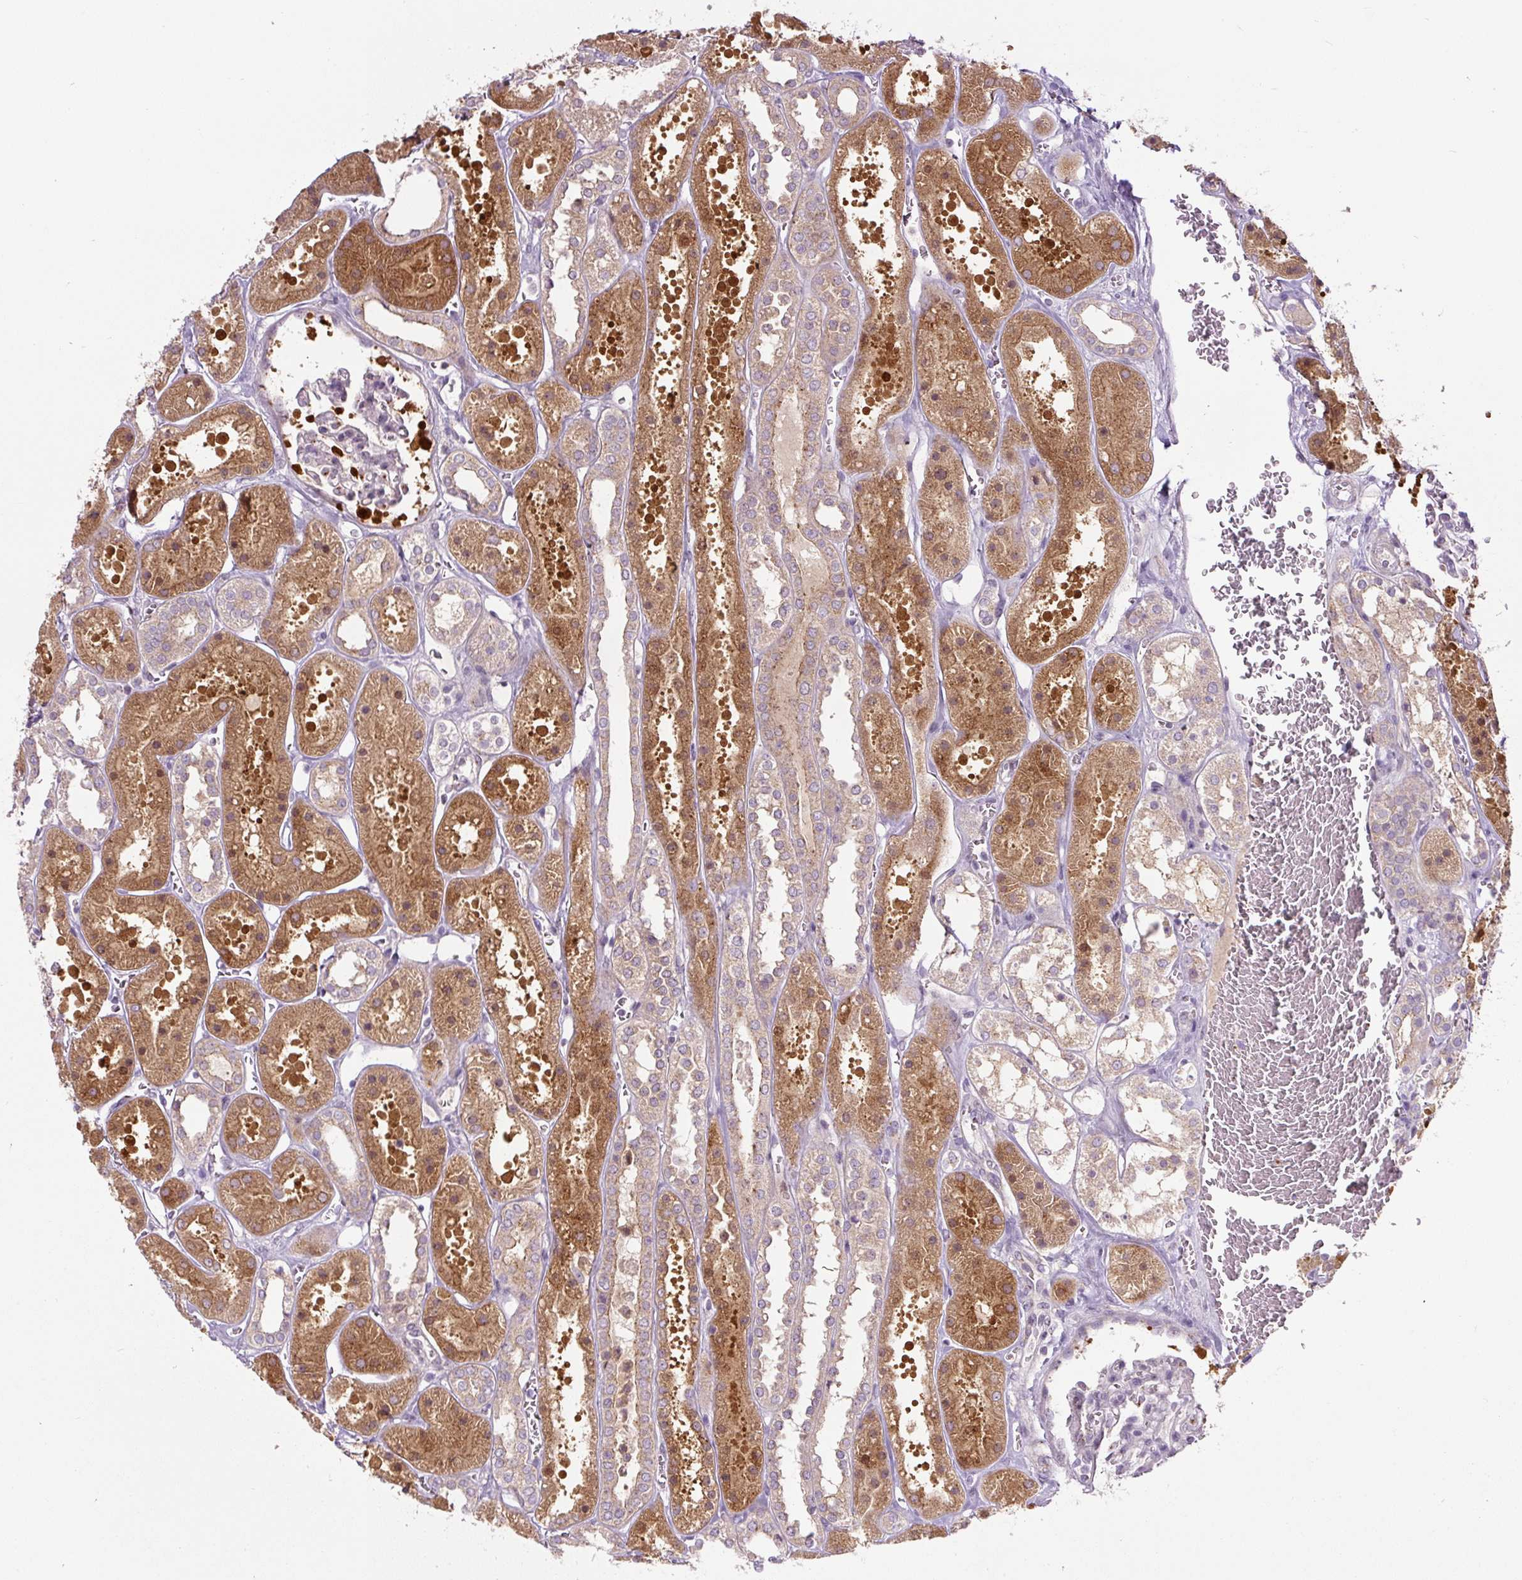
{"staining": {"intensity": "negative", "quantity": "none", "location": "none"}, "tissue": "kidney", "cell_type": "Cells in glomeruli", "image_type": "normal", "snomed": [{"axis": "morphology", "description": "Normal tissue, NOS"}, {"axis": "topography", "description": "Kidney"}], "caption": "Immunohistochemistry (IHC) histopathology image of benign kidney: human kidney stained with DAB displays no significant protein expression in cells in glomeruli. Brightfield microscopy of immunohistochemistry (IHC) stained with DAB (brown) and hematoxylin (blue), captured at high magnification.", "gene": "PCM1", "patient": {"sex": "female", "age": 41}}